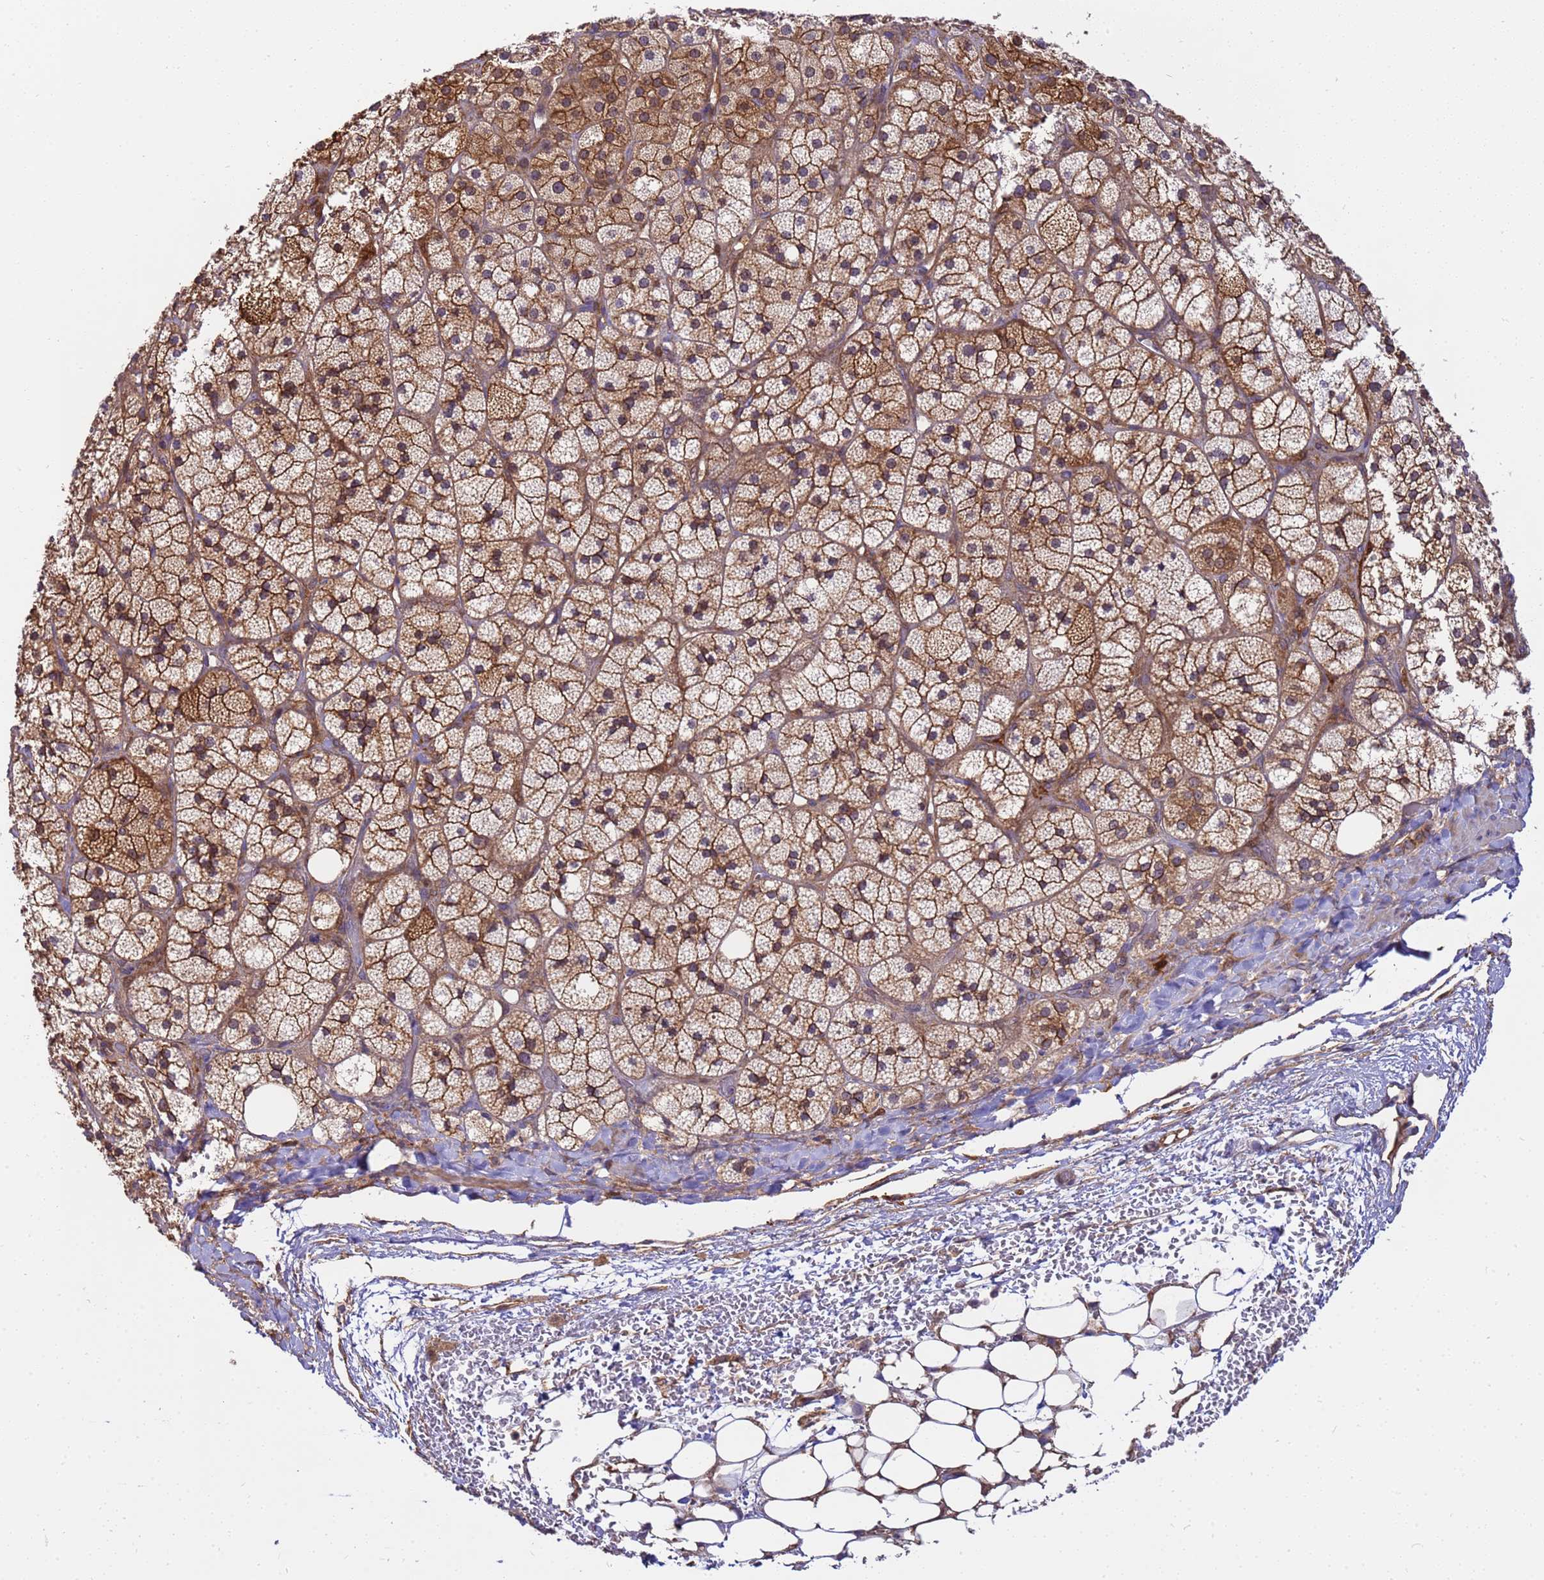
{"staining": {"intensity": "moderate", "quantity": ">75%", "location": "cytoplasmic/membranous"}, "tissue": "adrenal gland", "cell_type": "Glandular cells", "image_type": "normal", "snomed": [{"axis": "morphology", "description": "Normal tissue, NOS"}, {"axis": "topography", "description": "Adrenal gland"}], "caption": "Immunohistochemical staining of normal adrenal gland displays moderate cytoplasmic/membranous protein positivity in about >75% of glandular cells. (DAB IHC, brown staining for protein, blue staining for nuclei).", "gene": "SMCO3", "patient": {"sex": "male", "age": 61}}